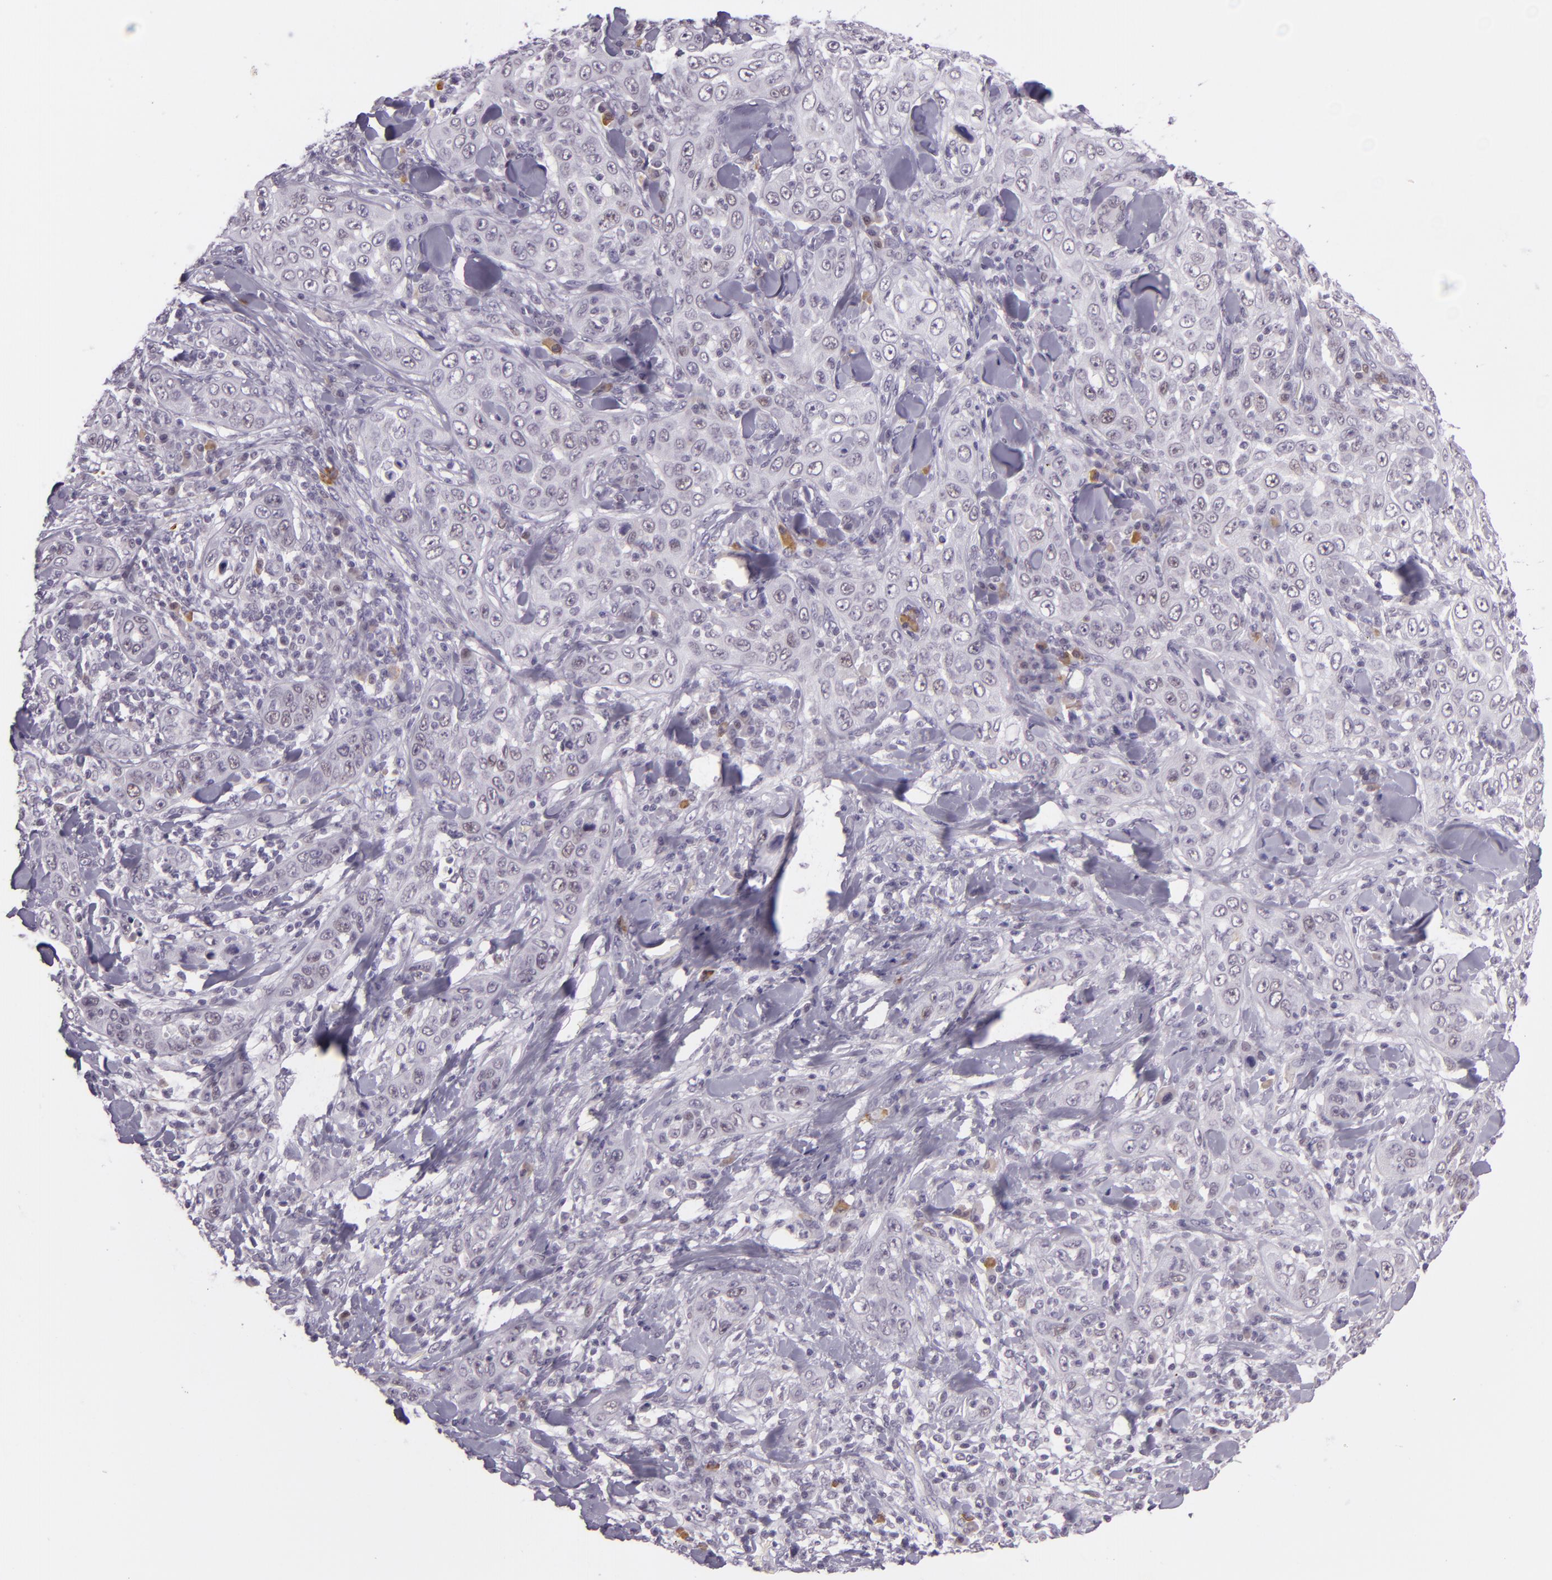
{"staining": {"intensity": "negative", "quantity": "none", "location": "none"}, "tissue": "skin cancer", "cell_type": "Tumor cells", "image_type": "cancer", "snomed": [{"axis": "morphology", "description": "Squamous cell carcinoma, NOS"}, {"axis": "topography", "description": "Skin"}], "caption": "A micrograph of skin cancer stained for a protein shows no brown staining in tumor cells.", "gene": "CHEK2", "patient": {"sex": "male", "age": 84}}